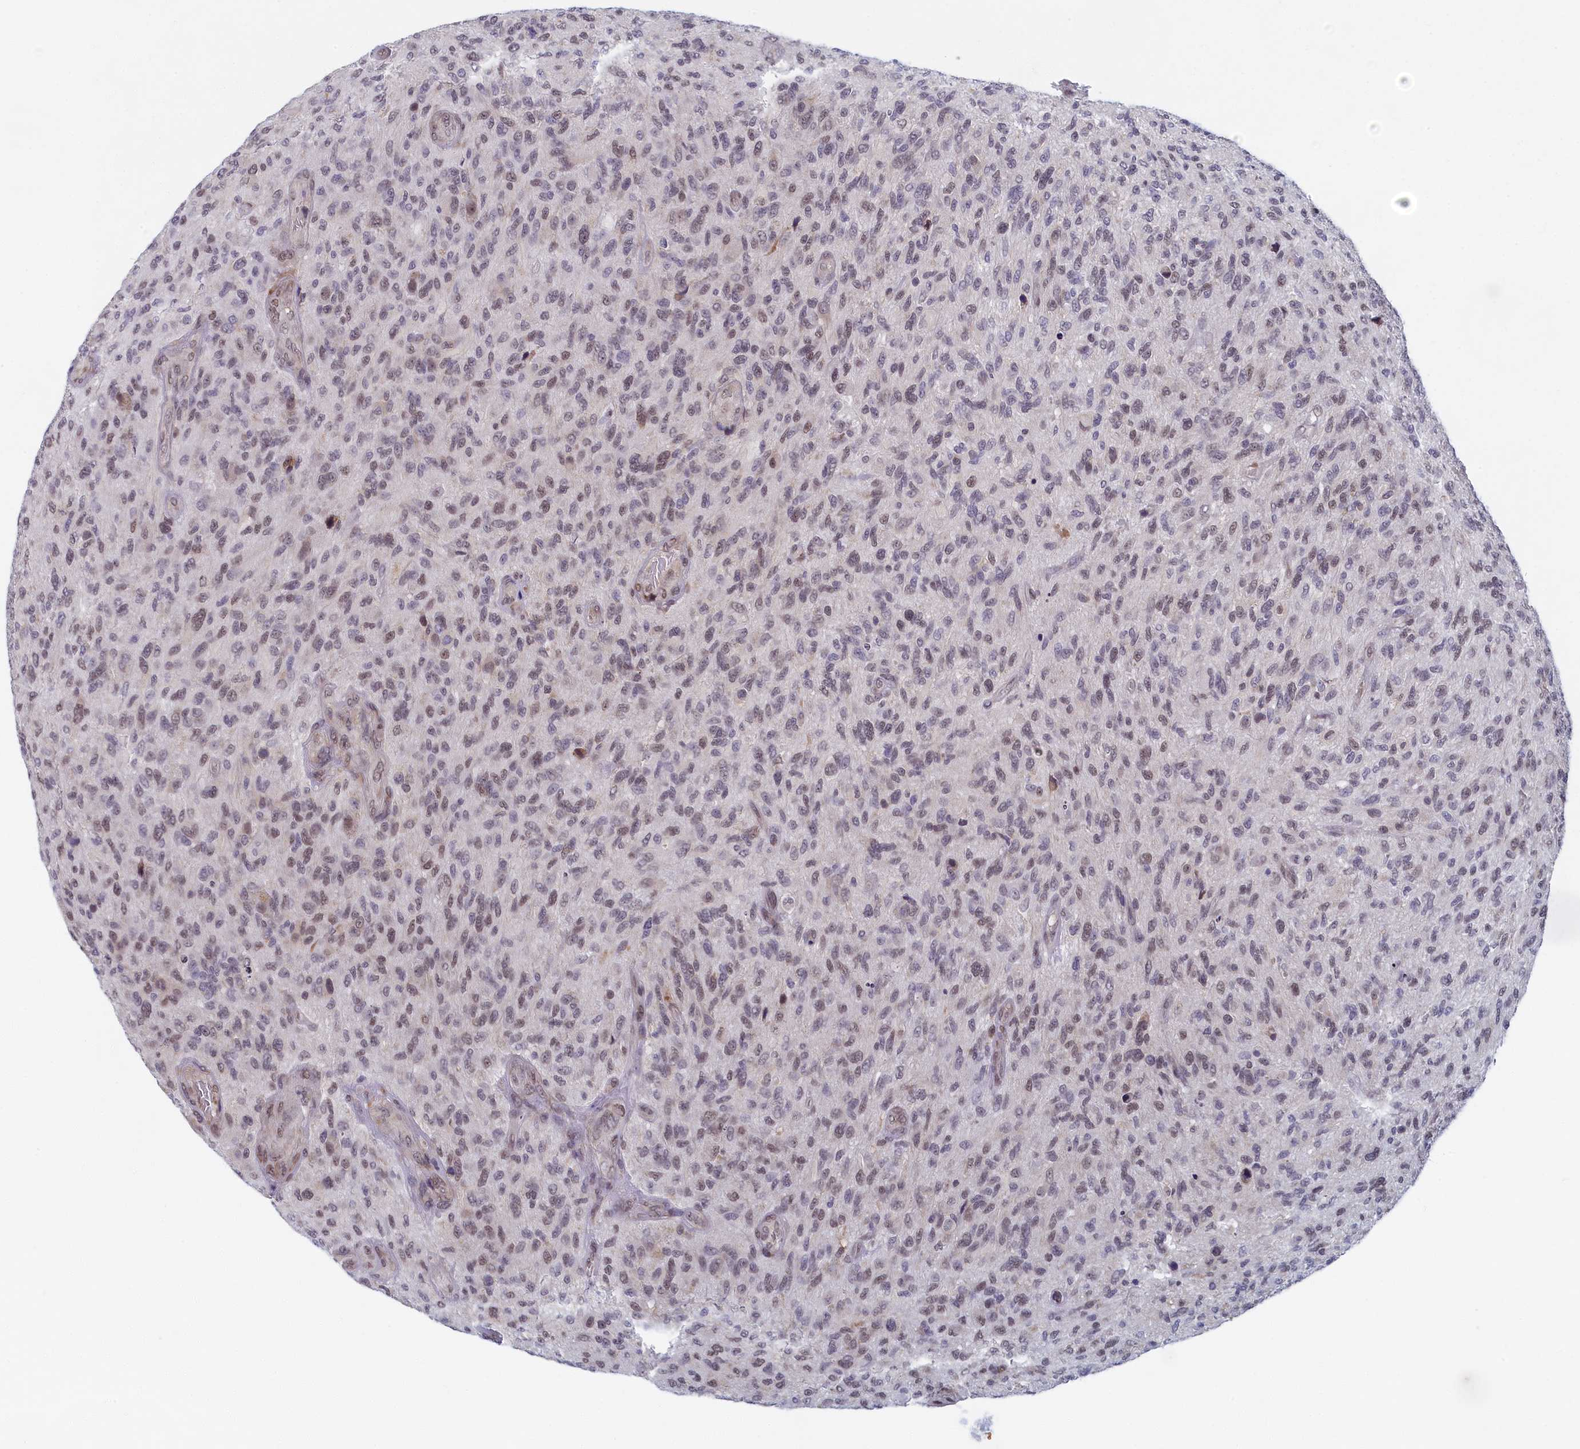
{"staining": {"intensity": "weak", "quantity": "<25%", "location": "nuclear"}, "tissue": "glioma", "cell_type": "Tumor cells", "image_type": "cancer", "snomed": [{"axis": "morphology", "description": "Glioma, malignant, High grade"}, {"axis": "topography", "description": "Brain"}], "caption": "There is no significant positivity in tumor cells of glioma.", "gene": "DNAJC17", "patient": {"sex": "male", "age": 47}}